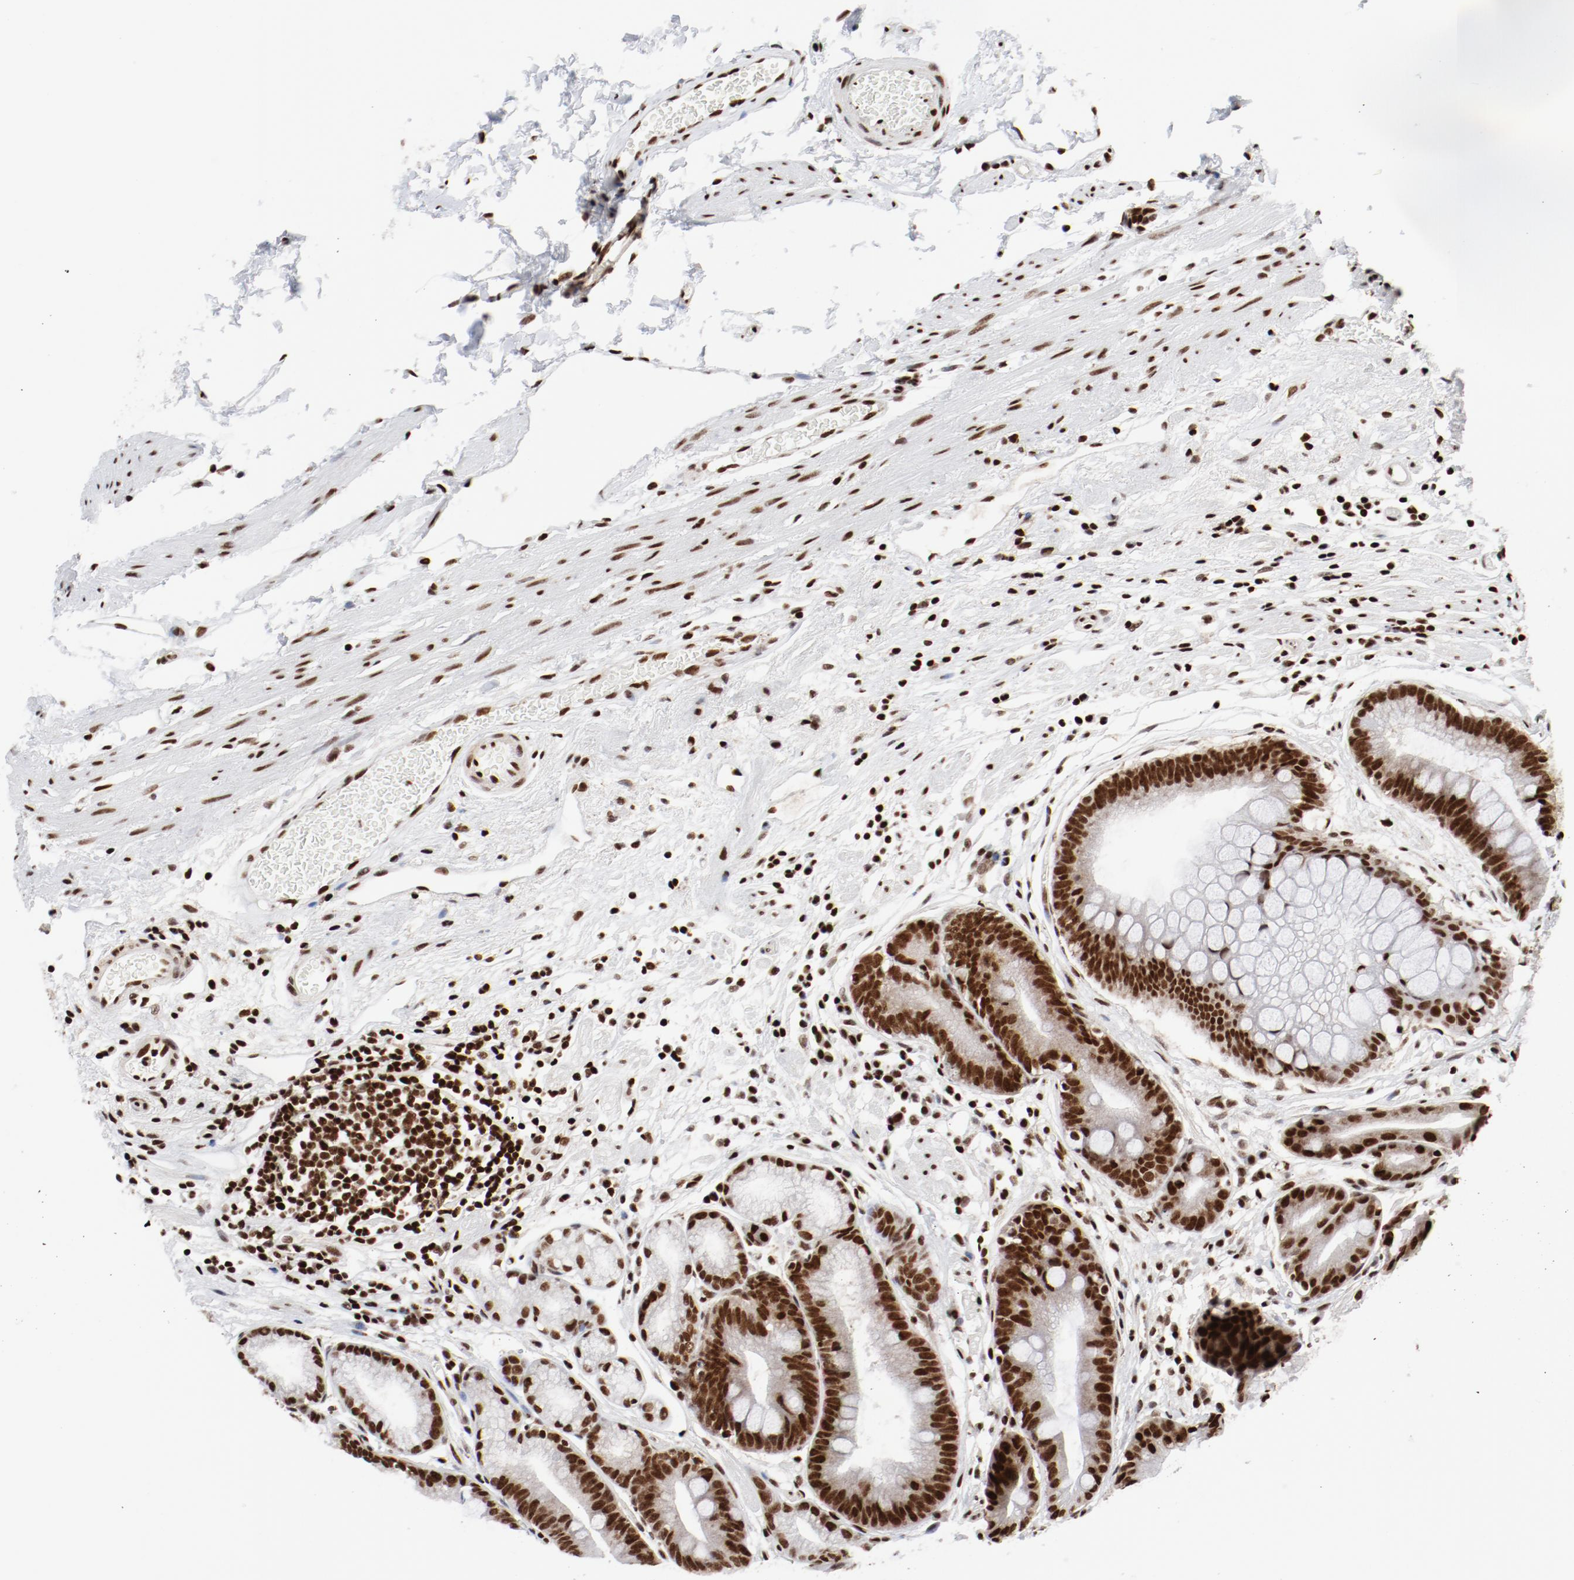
{"staining": {"intensity": "strong", "quantity": ">75%", "location": "nuclear"}, "tissue": "stomach", "cell_type": "Glandular cells", "image_type": "normal", "snomed": [{"axis": "morphology", "description": "Normal tissue, NOS"}, {"axis": "morphology", "description": "Inflammation, NOS"}, {"axis": "topography", "description": "Stomach, lower"}], "caption": "DAB immunohistochemical staining of normal human stomach exhibits strong nuclear protein positivity in about >75% of glandular cells.", "gene": "NFYB", "patient": {"sex": "male", "age": 59}}